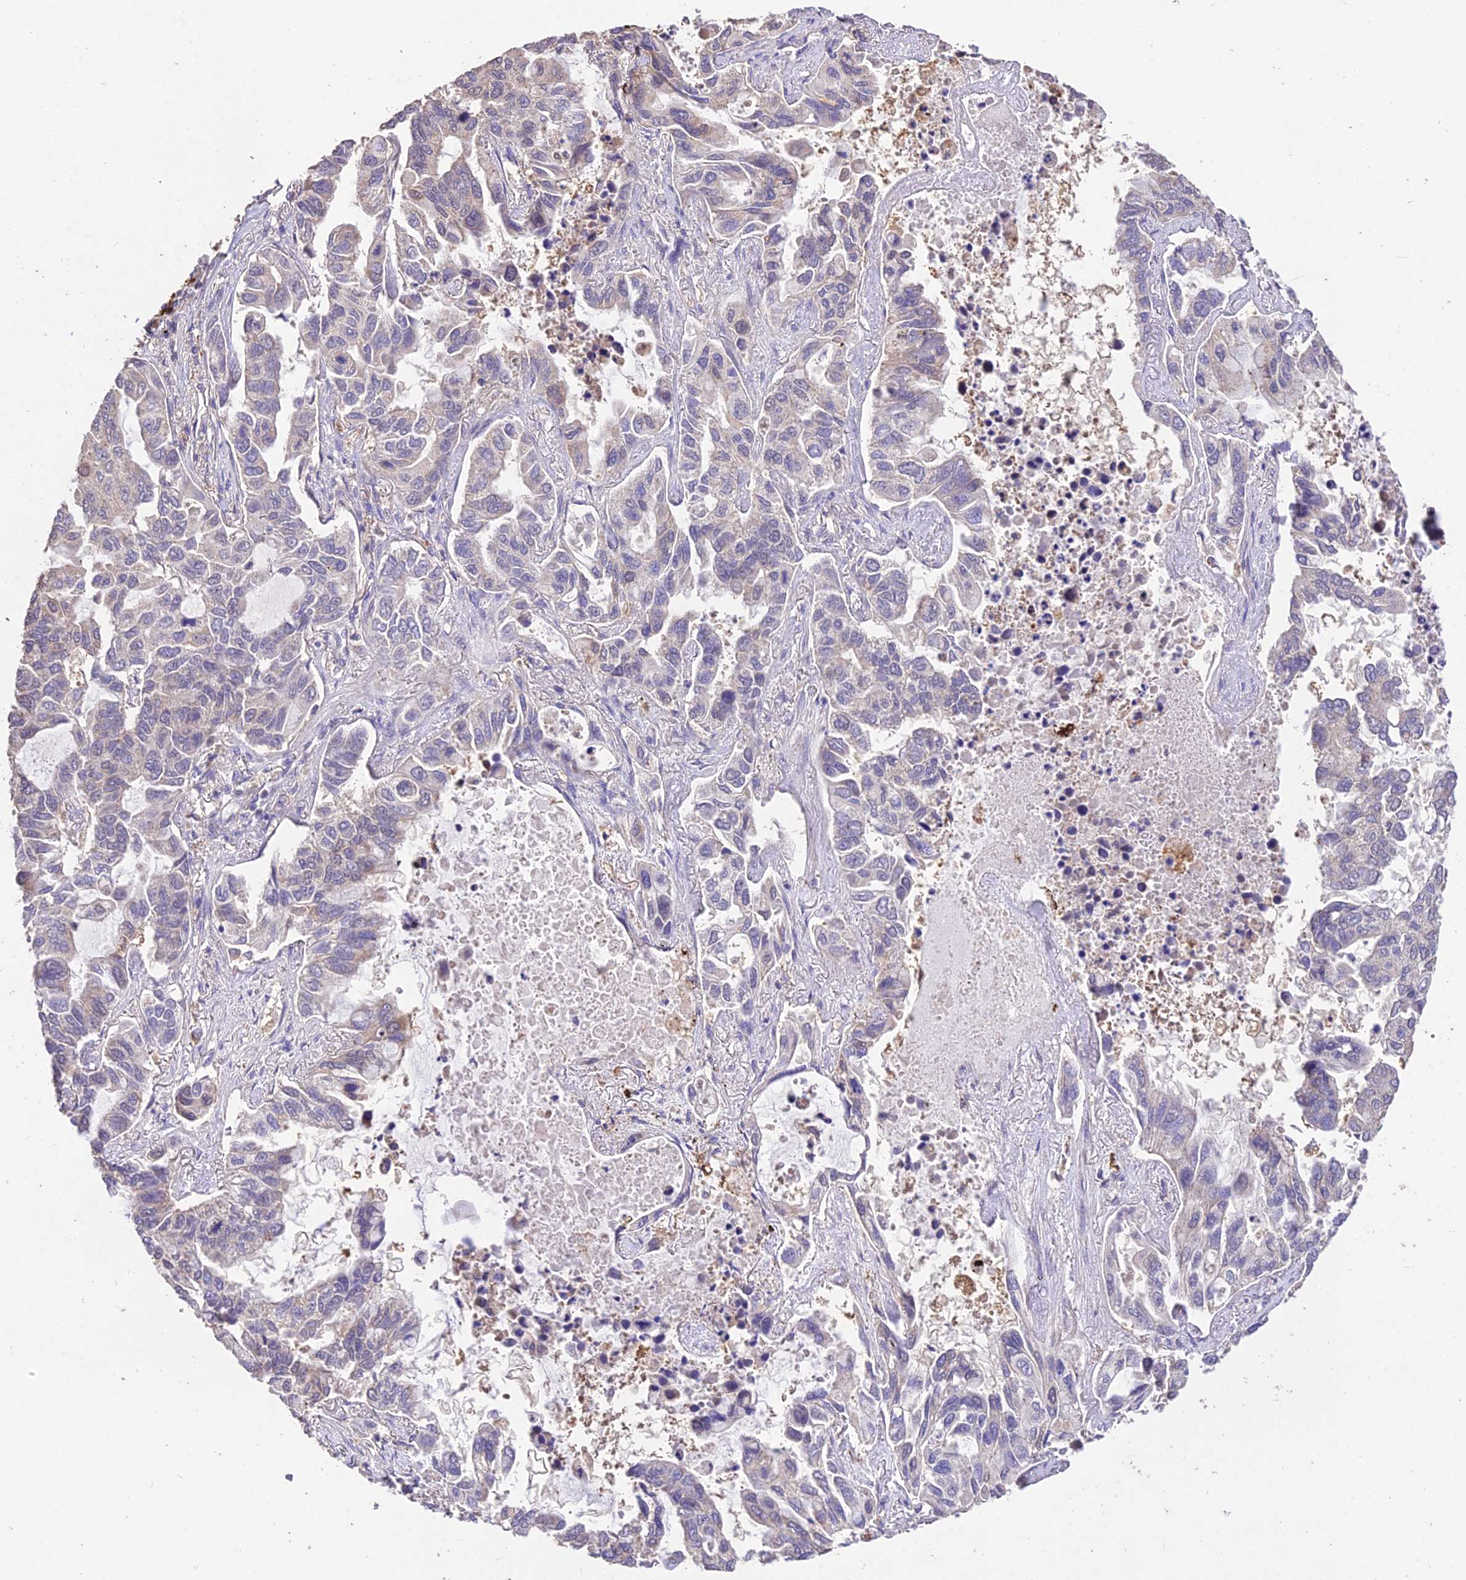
{"staining": {"intensity": "weak", "quantity": "<25%", "location": "cytoplasmic/membranous"}, "tissue": "lung cancer", "cell_type": "Tumor cells", "image_type": "cancer", "snomed": [{"axis": "morphology", "description": "Adenocarcinoma, NOS"}, {"axis": "topography", "description": "Lung"}], "caption": "This histopathology image is of lung cancer stained with immunohistochemistry to label a protein in brown with the nuclei are counter-stained blue. There is no expression in tumor cells. Nuclei are stained in blue.", "gene": "SDHD", "patient": {"sex": "male", "age": 64}}